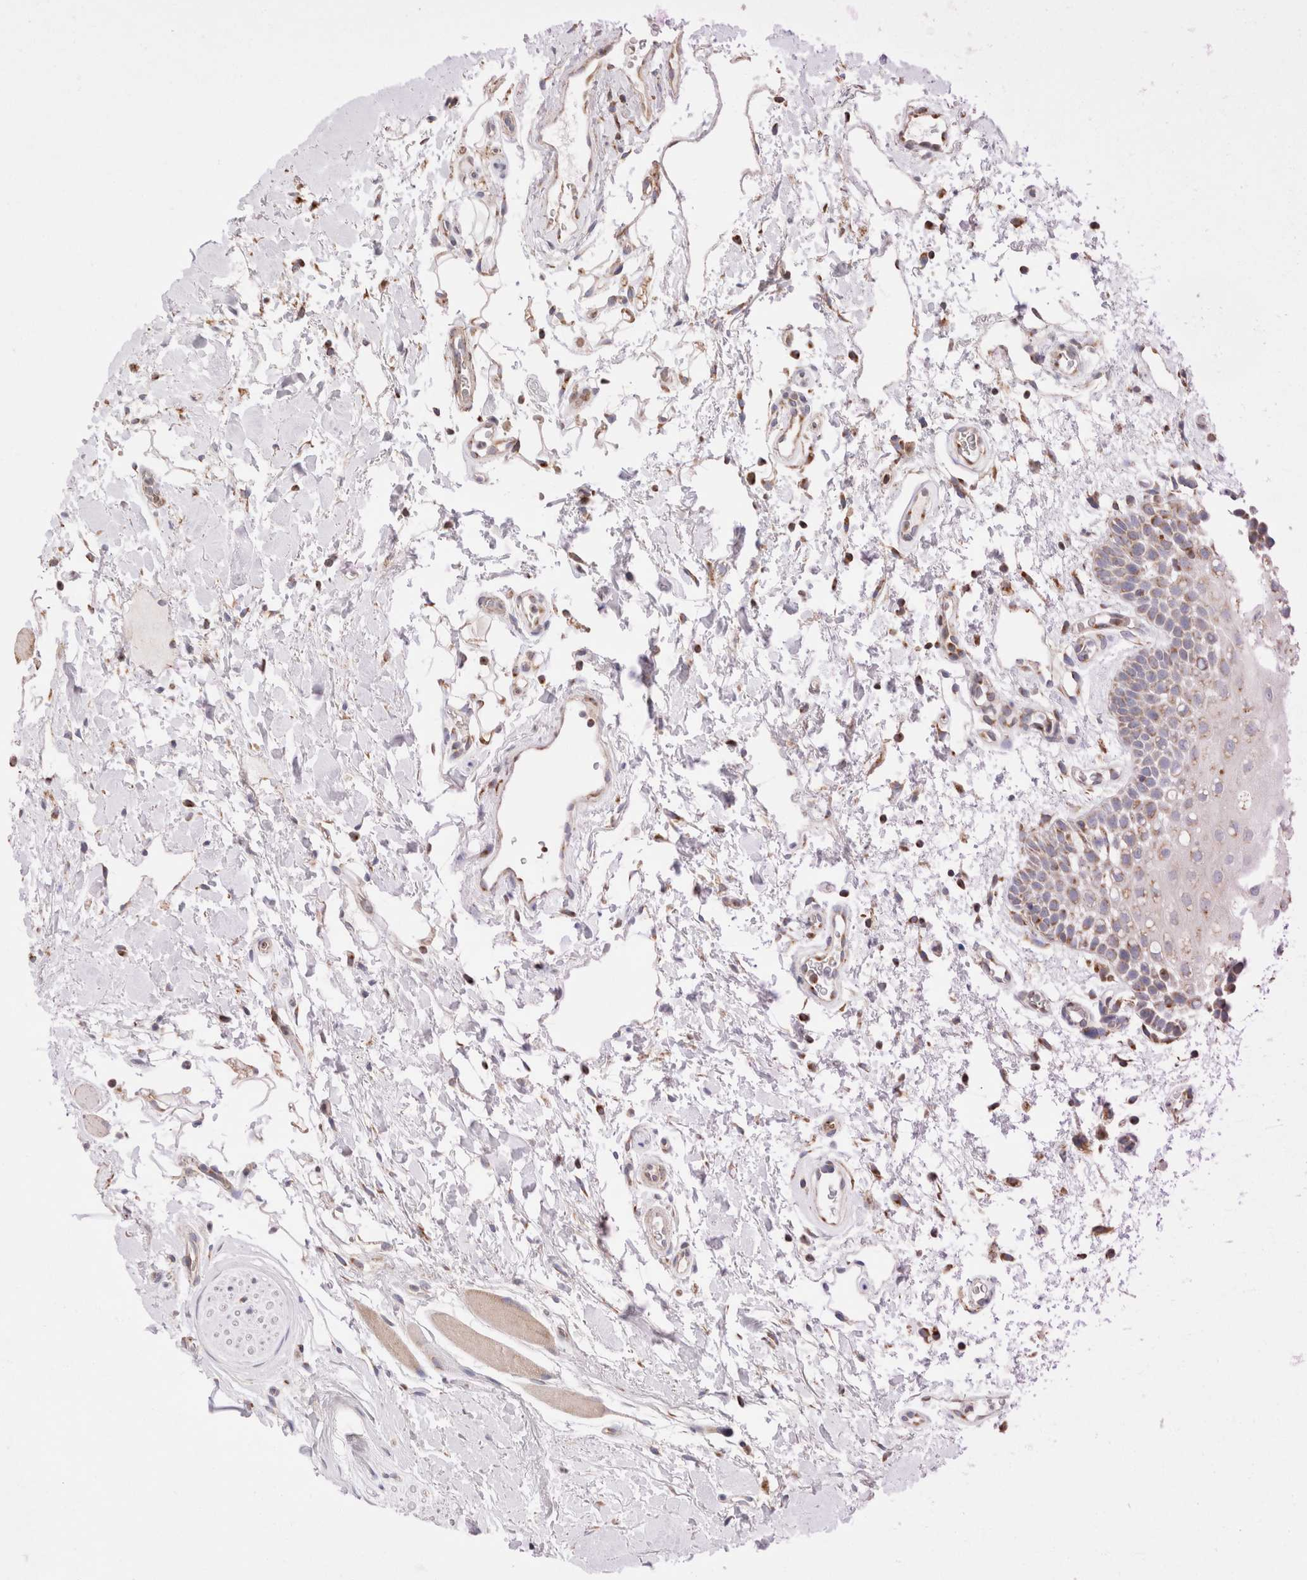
{"staining": {"intensity": "weak", "quantity": "<25%", "location": "cytoplasmic/membranous"}, "tissue": "oral mucosa", "cell_type": "Squamous epithelial cells", "image_type": "normal", "snomed": [{"axis": "morphology", "description": "Normal tissue, NOS"}, {"axis": "topography", "description": "Oral tissue"}], "caption": "High power microscopy photomicrograph of an immunohistochemistry (IHC) image of benign oral mucosa, revealing no significant positivity in squamous epithelial cells.", "gene": "TMPPE", "patient": {"sex": "male", "age": 62}}